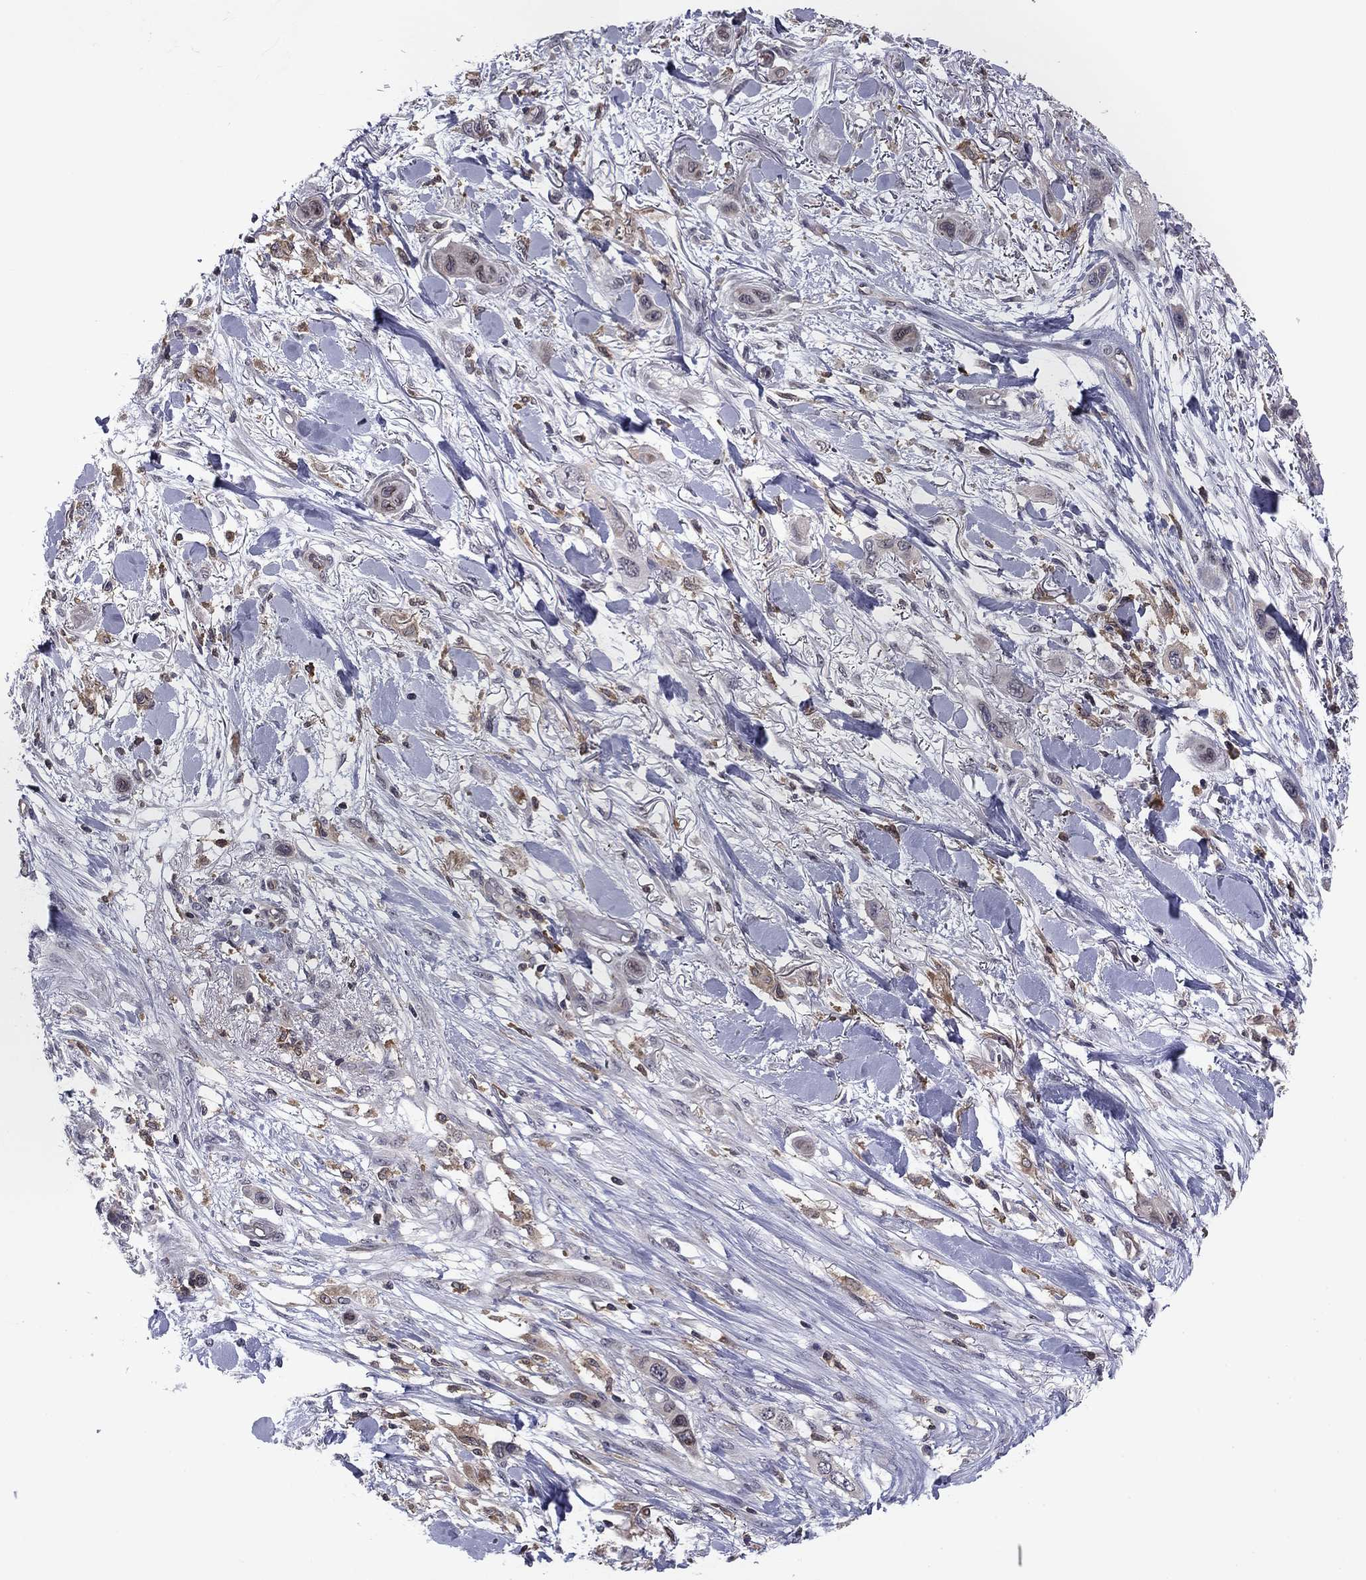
{"staining": {"intensity": "negative", "quantity": "none", "location": "none"}, "tissue": "skin cancer", "cell_type": "Tumor cells", "image_type": "cancer", "snomed": [{"axis": "morphology", "description": "Squamous cell carcinoma, NOS"}, {"axis": "topography", "description": "Skin"}], "caption": "Immunohistochemistry micrograph of neoplastic tissue: human skin cancer (squamous cell carcinoma) stained with DAB (3,3'-diaminobenzidine) displays no significant protein expression in tumor cells.", "gene": "PLCB2", "patient": {"sex": "male", "age": 79}}